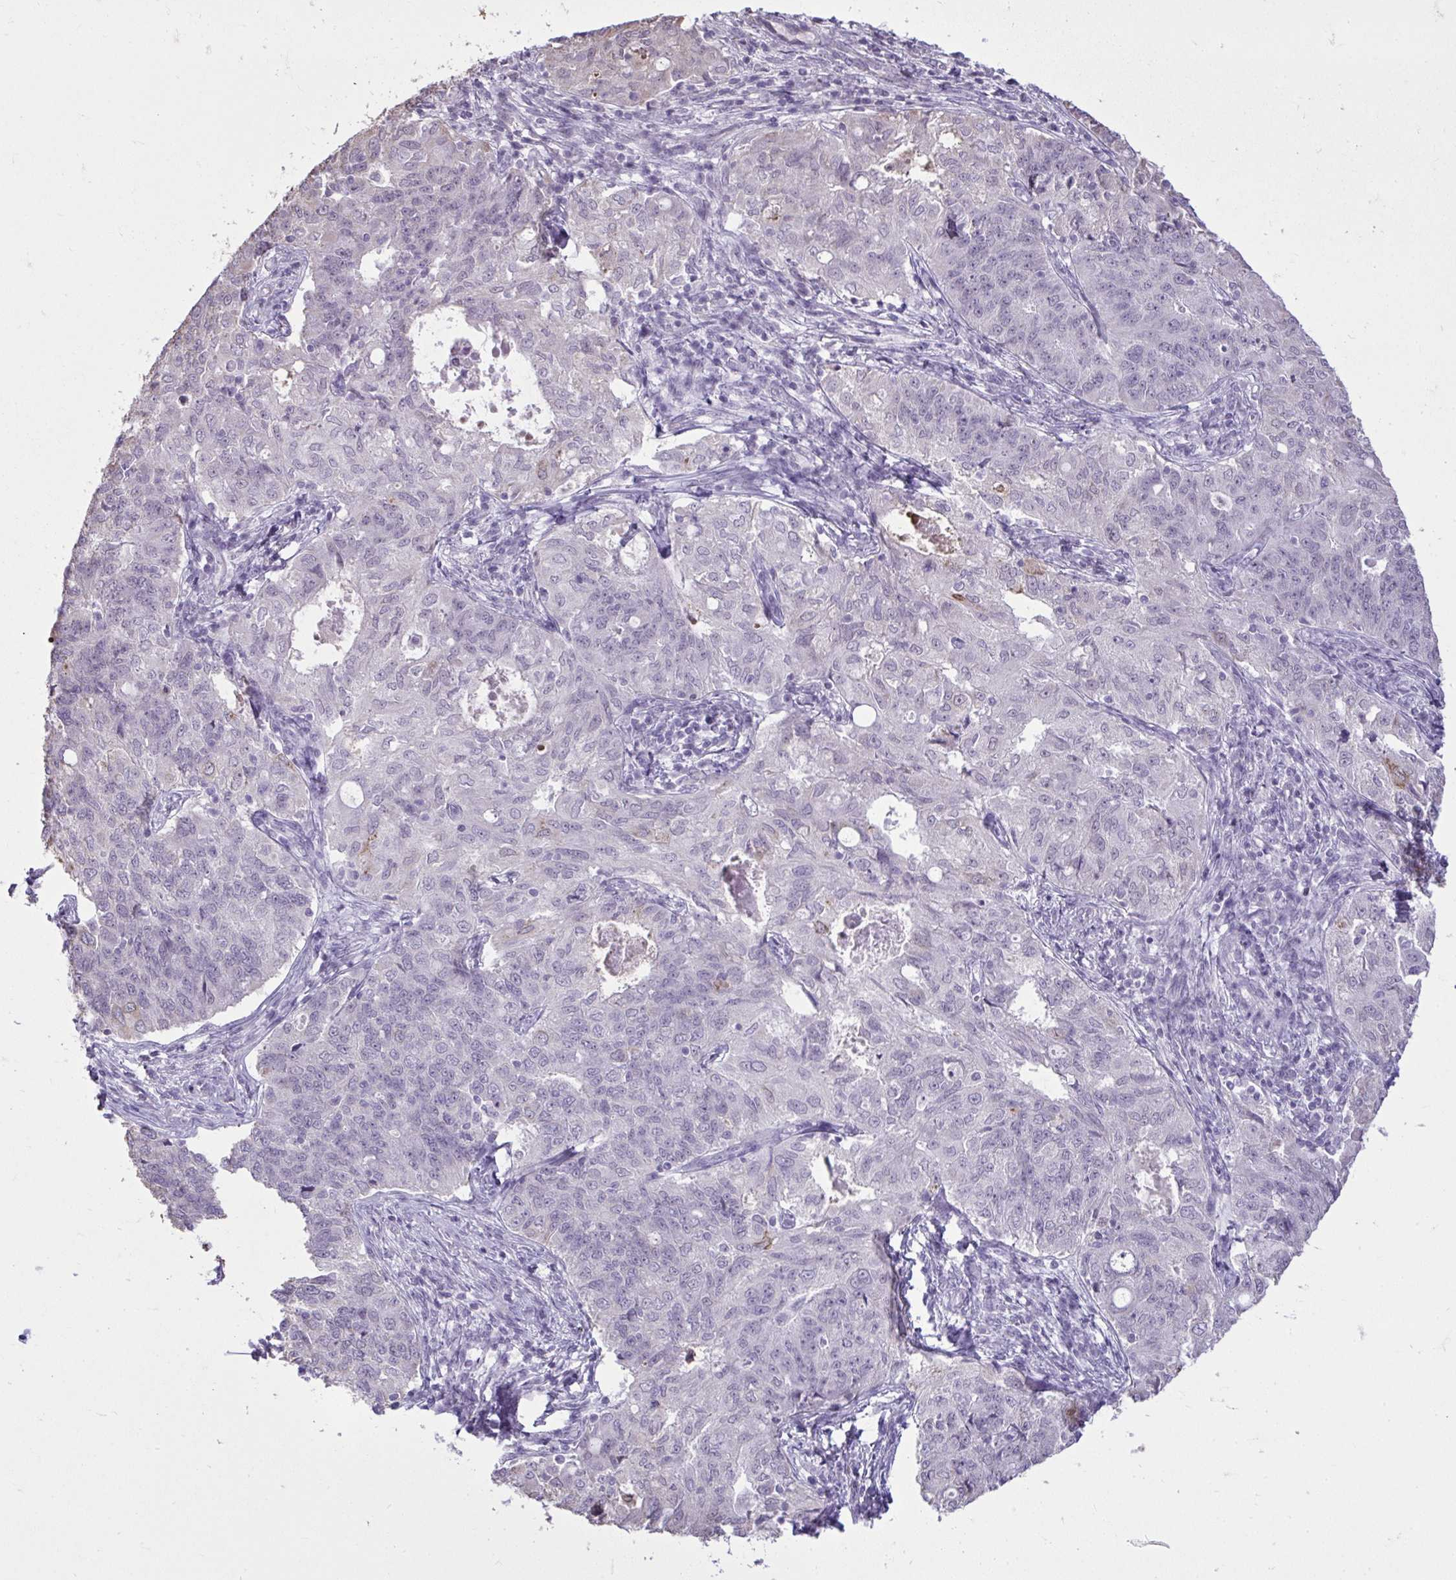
{"staining": {"intensity": "negative", "quantity": "none", "location": "none"}, "tissue": "endometrial cancer", "cell_type": "Tumor cells", "image_type": "cancer", "snomed": [{"axis": "morphology", "description": "Adenocarcinoma, NOS"}, {"axis": "topography", "description": "Endometrium"}], "caption": "Immunohistochemistry (IHC) histopathology image of human adenocarcinoma (endometrial) stained for a protein (brown), which reveals no positivity in tumor cells.", "gene": "NPPA", "patient": {"sex": "female", "age": 43}}